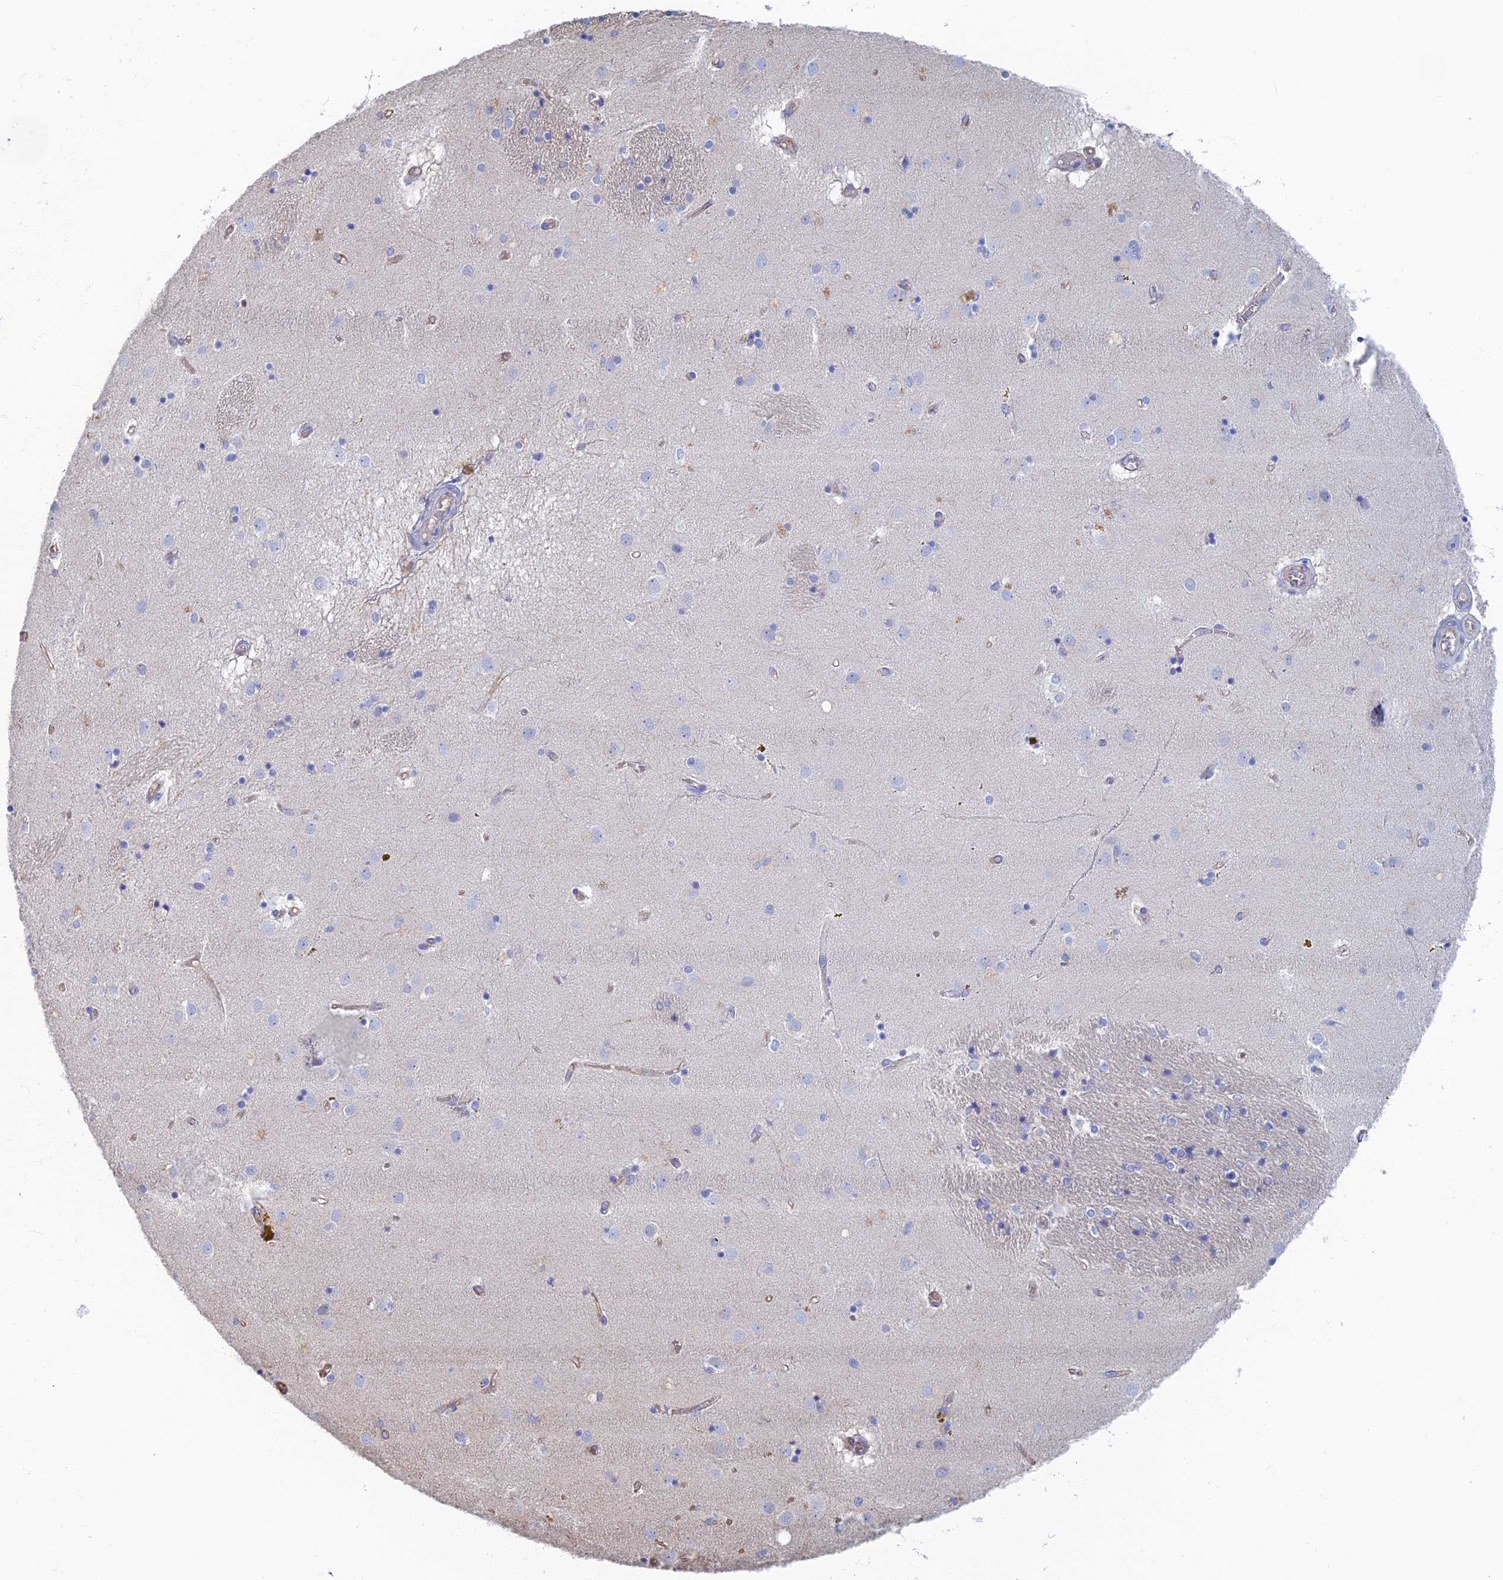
{"staining": {"intensity": "negative", "quantity": "none", "location": "none"}, "tissue": "caudate", "cell_type": "Glial cells", "image_type": "normal", "snomed": [{"axis": "morphology", "description": "Normal tissue, NOS"}, {"axis": "topography", "description": "Lateral ventricle wall"}], "caption": "A histopathology image of caudate stained for a protein exhibits no brown staining in glial cells.", "gene": "RMC1", "patient": {"sex": "male", "age": 70}}